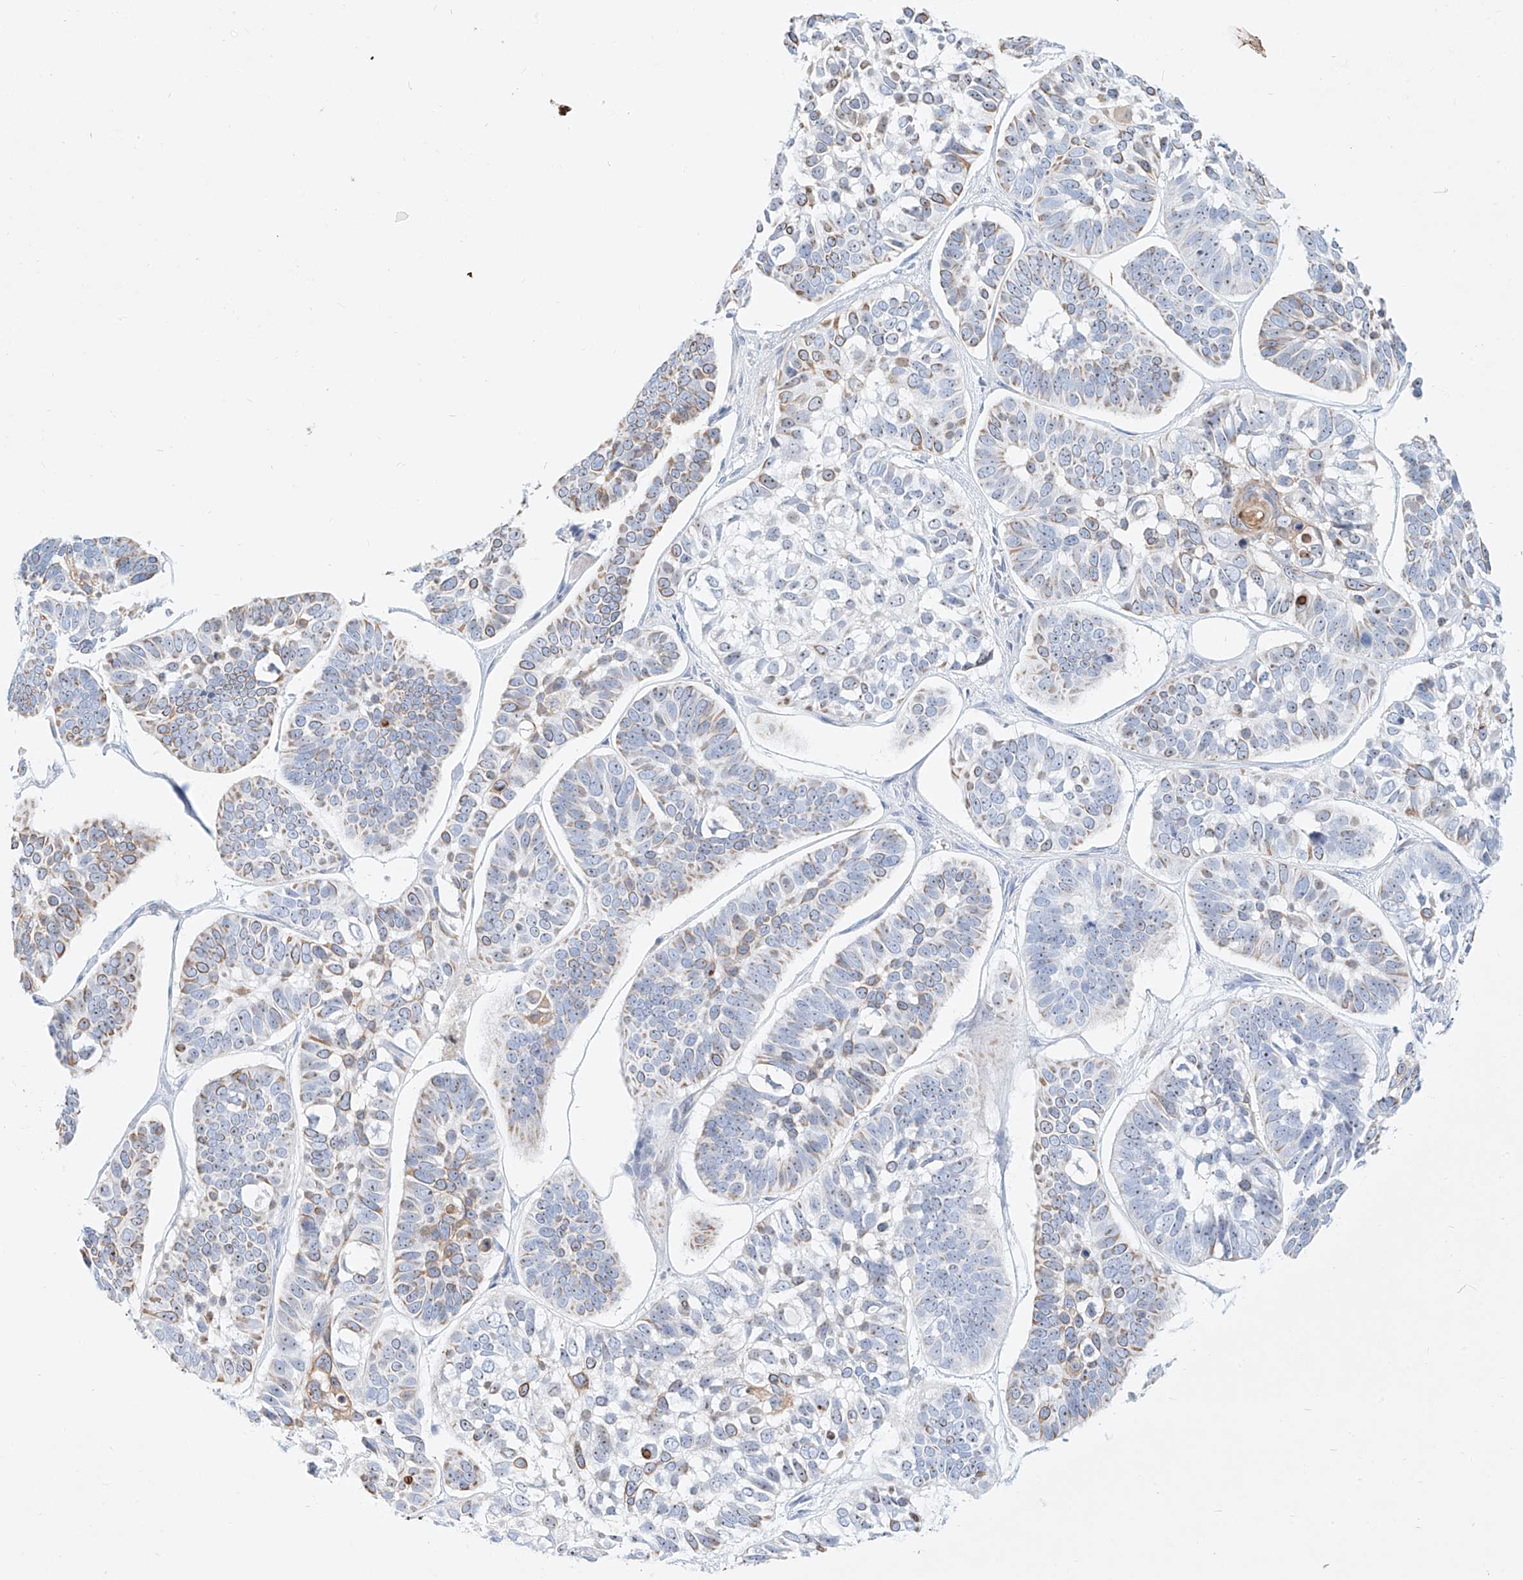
{"staining": {"intensity": "moderate", "quantity": "<25%", "location": "cytoplasmic/membranous,nuclear"}, "tissue": "skin cancer", "cell_type": "Tumor cells", "image_type": "cancer", "snomed": [{"axis": "morphology", "description": "Basal cell carcinoma"}, {"axis": "topography", "description": "Skin"}], "caption": "A micrograph of human skin basal cell carcinoma stained for a protein displays moderate cytoplasmic/membranous and nuclear brown staining in tumor cells.", "gene": "SNU13", "patient": {"sex": "male", "age": 62}}